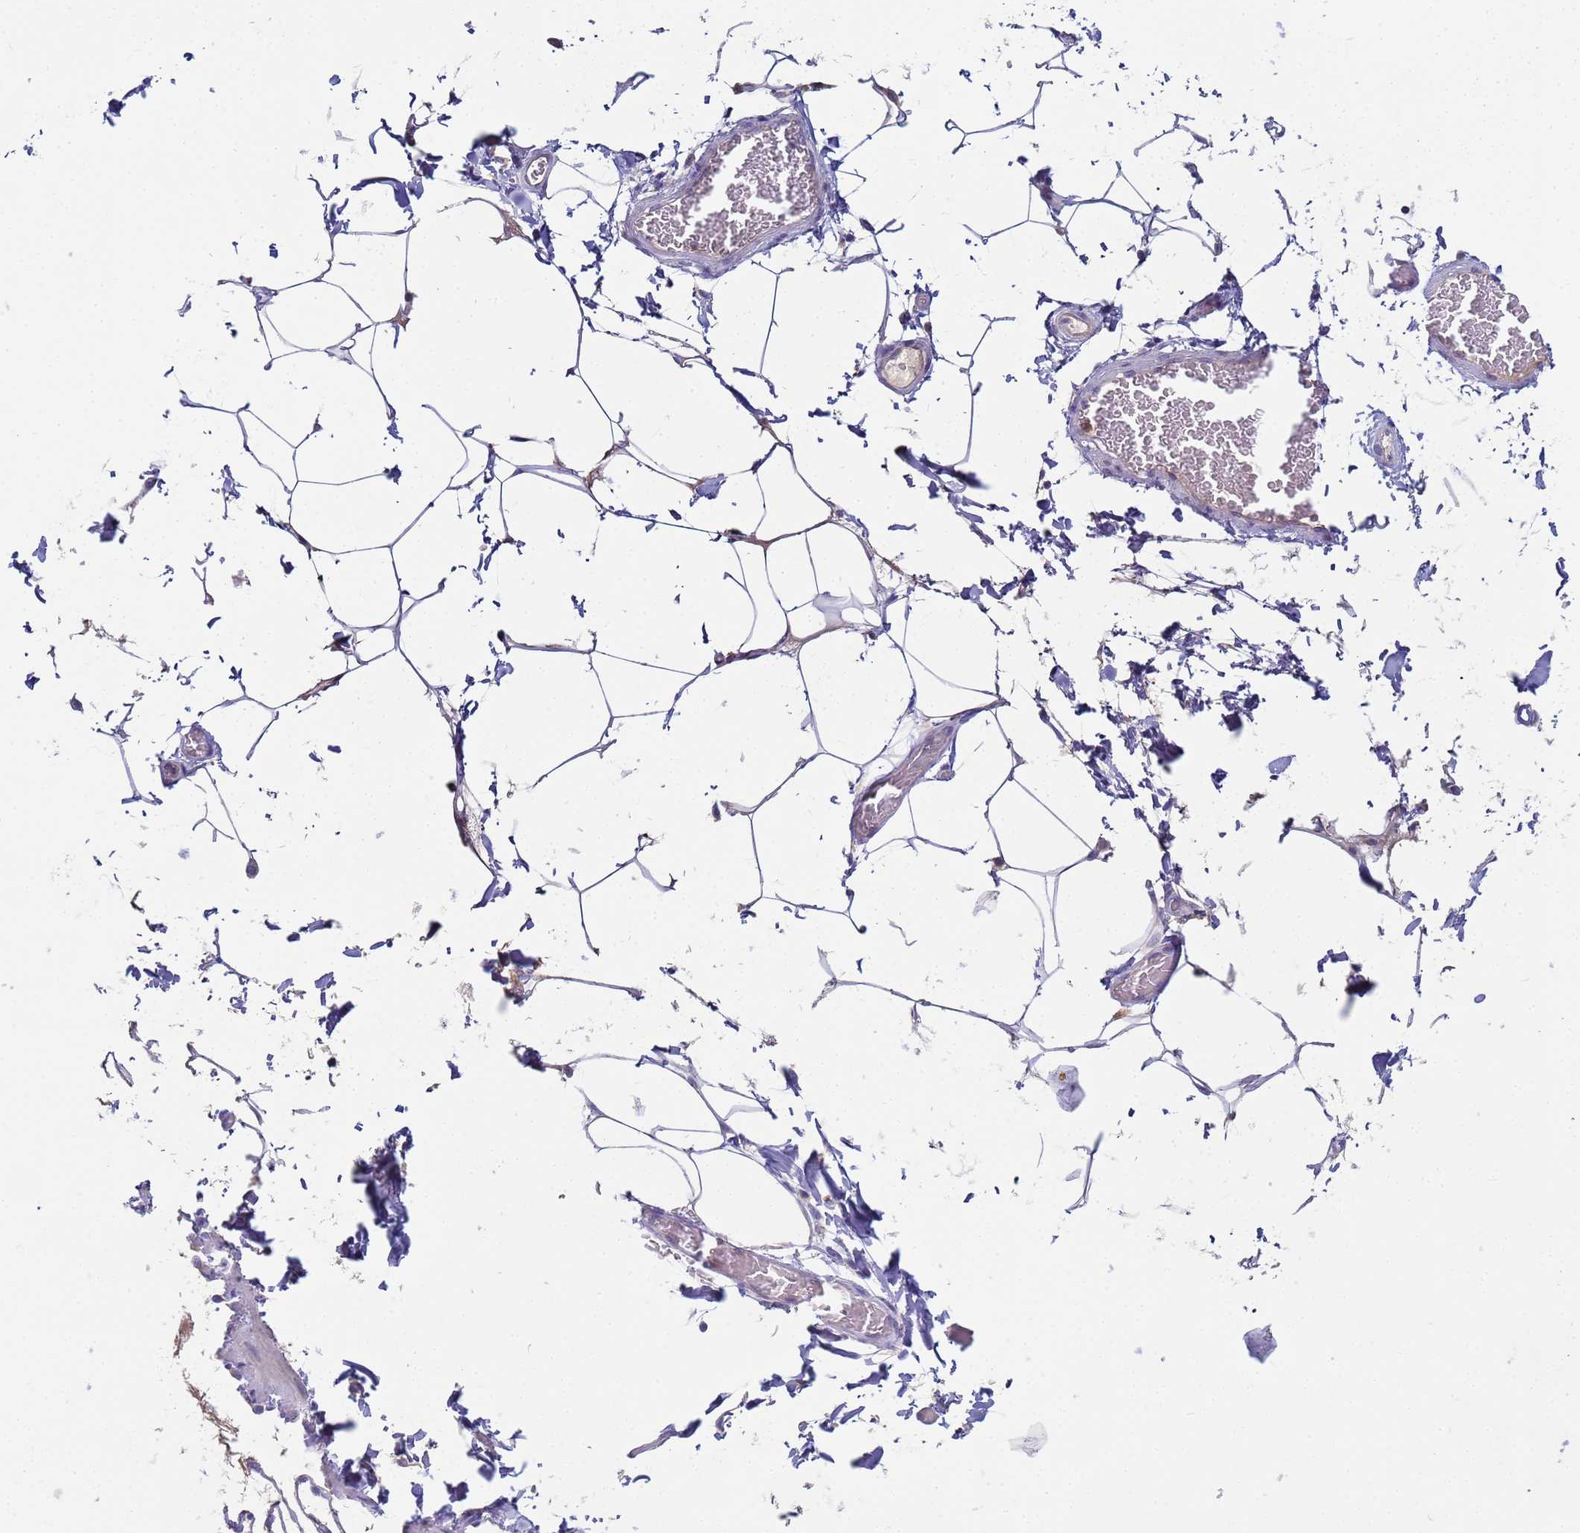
{"staining": {"intensity": "negative", "quantity": "none", "location": "none"}, "tissue": "adipose tissue", "cell_type": "Adipocytes", "image_type": "normal", "snomed": [{"axis": "morphology", "description": "Normal tissue, NOS"}, {"axis": "topography", "description": "Soft tissue"}, {"axis": "topography", "description": "Adipose tissue"}, {"axis": "topography", "description": "Vascular tissue"}, {"axis": "topography", "description": "Peripheral nerve tissue"}], "caption": "Adipocytes show no significant staining in unremarkable adipose tissue. (Stains: DAB (3,3'-diaminobenzidine) IHC with hematoxylin counter stain, Microscopy: brightfield microscopy at high magnification).", "gene": "CR1", "patient": {"sex": "male", "age": 46}}